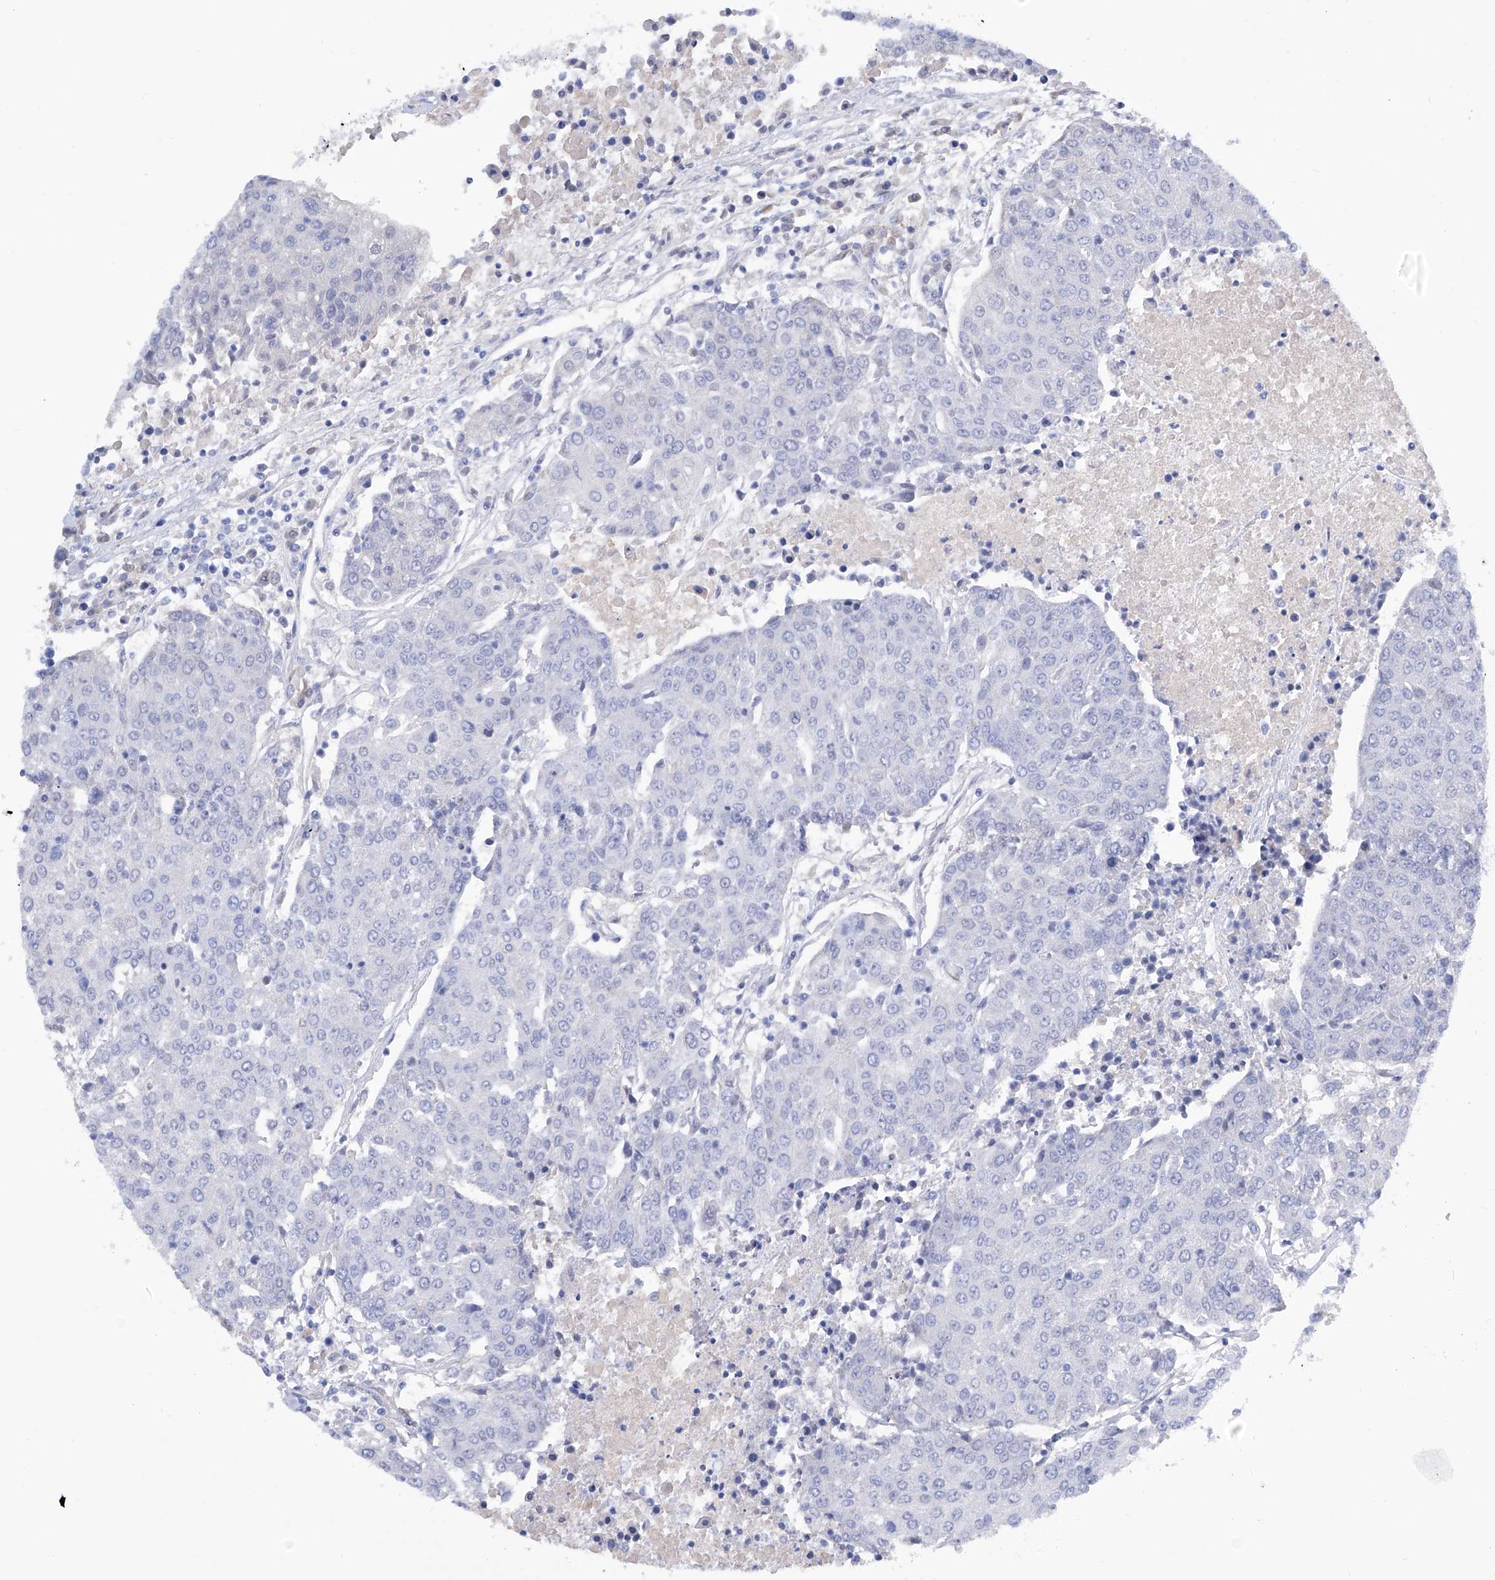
{"staining": {"intensity": "negative", "quantity": "none", "location": "none"}, "tissue": "urothelial cancer", "cell_type": "Tumor cells", "image_type": "cancer", "snomed": [{"axis": "morphology", "description": "Urothelial carcinoma, High grade"}, {"axis": "topography", "description": "Urinary bladder"}], "caption": "IHC photomicrograph of neoplastic tissue: human high-grade urothelial carcinoma stained with DAB (3,3'-diaminobenzidine) reveals no significant protein expression in tumor cells. (Brightfield microscopy of DAB immunohistochemistry (IHC) at high magnification).", "gene": "PGM3", "patient": {"sex": "female", "age": 85}}